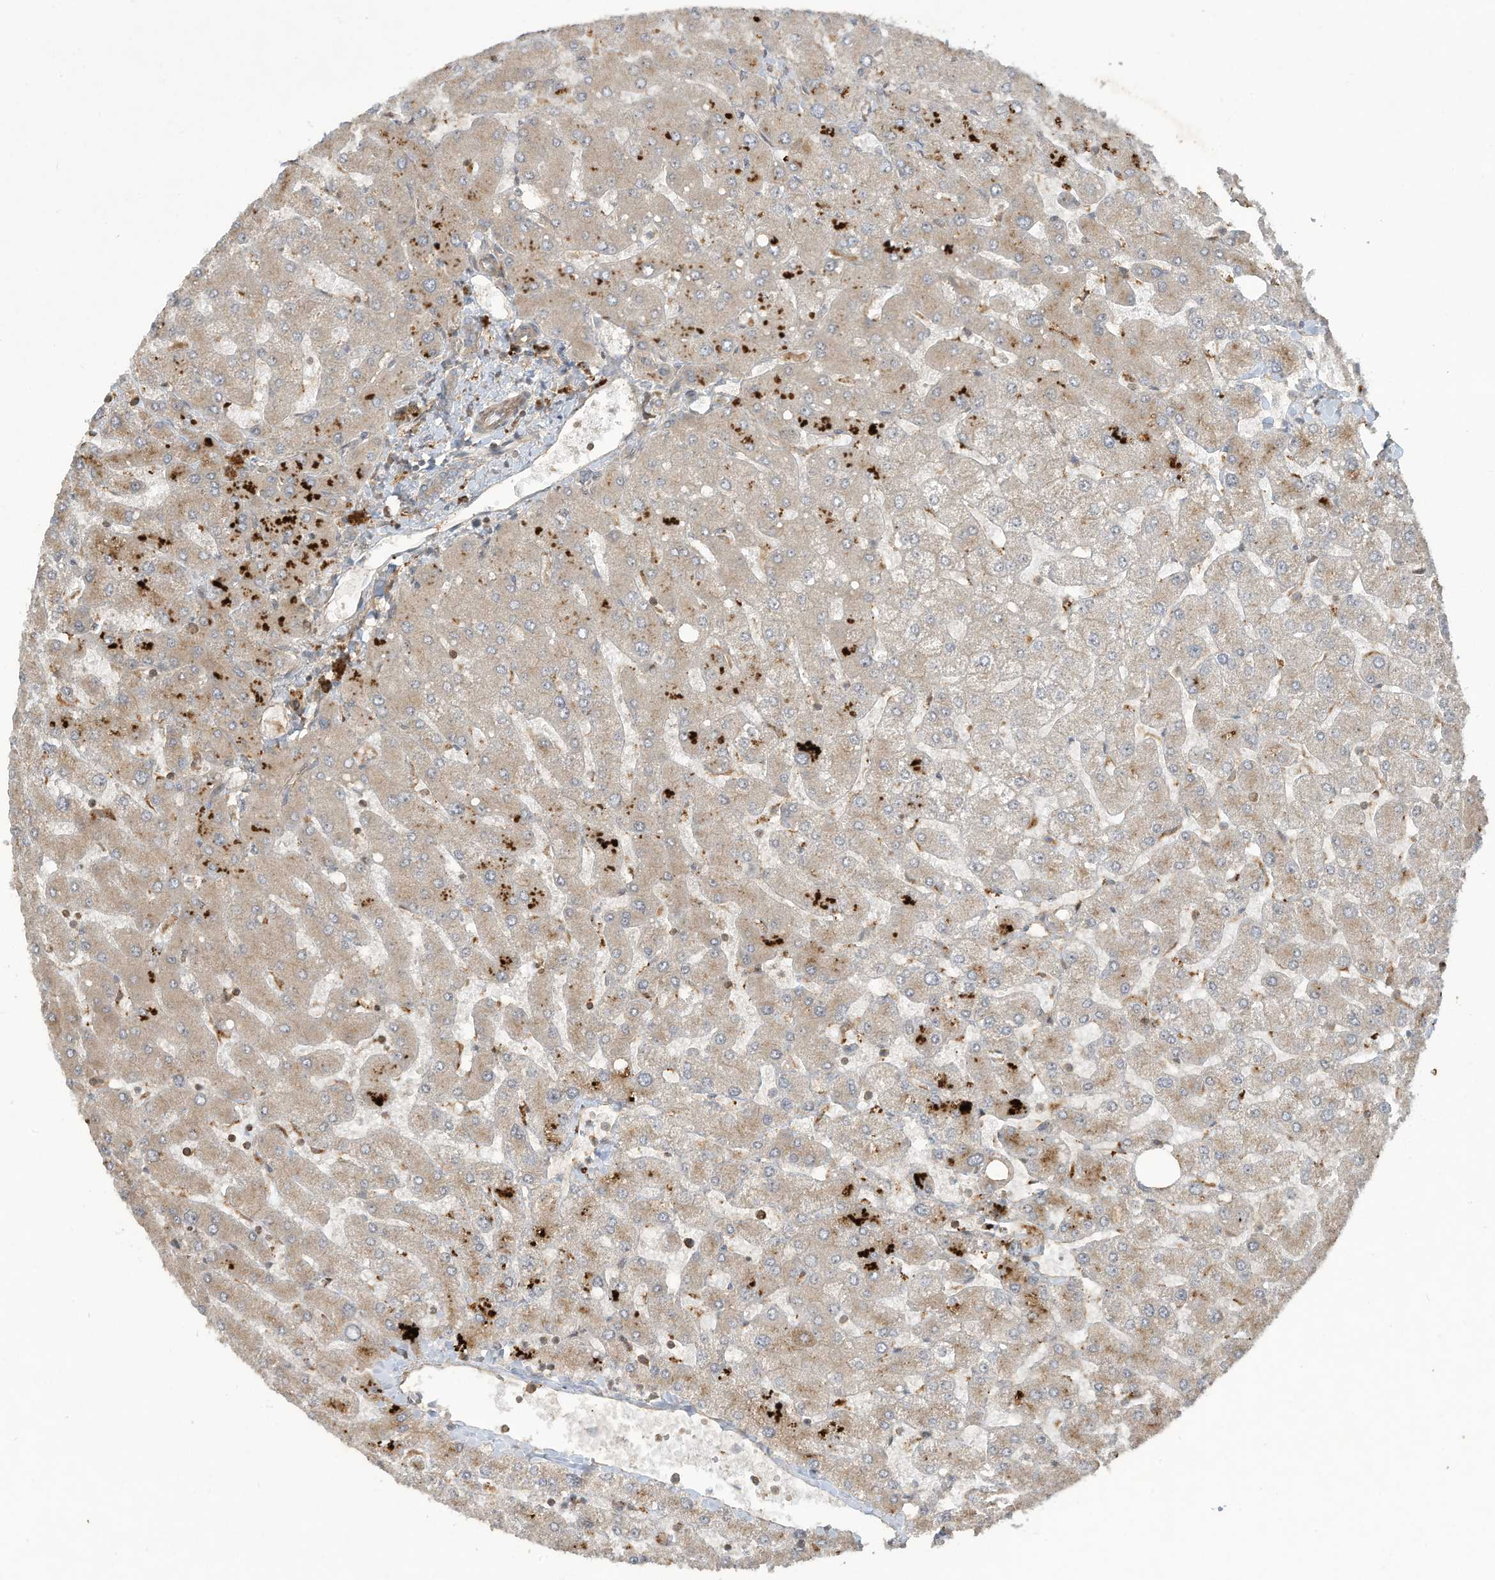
{"staining": {"intensity": "weak", "quantity": ">75%", "location": "cytoplasmic/membranous"}, "tissue": "liver", "cell_type": "Cholangiocytes", "image_type": "normal", "snomed": [{"axis": "morphology", "description": "Normal tissue, NOS"}, {"axis": "topography", "description": "Liver"}], "caption": "IHC of unremarkable liver reveals low levels of weak cytoplasmic/membranous expression in about >75% of cholangiocytes.", "gene": "DDIT4", "patient": {"sex": "male", "age": 55}}